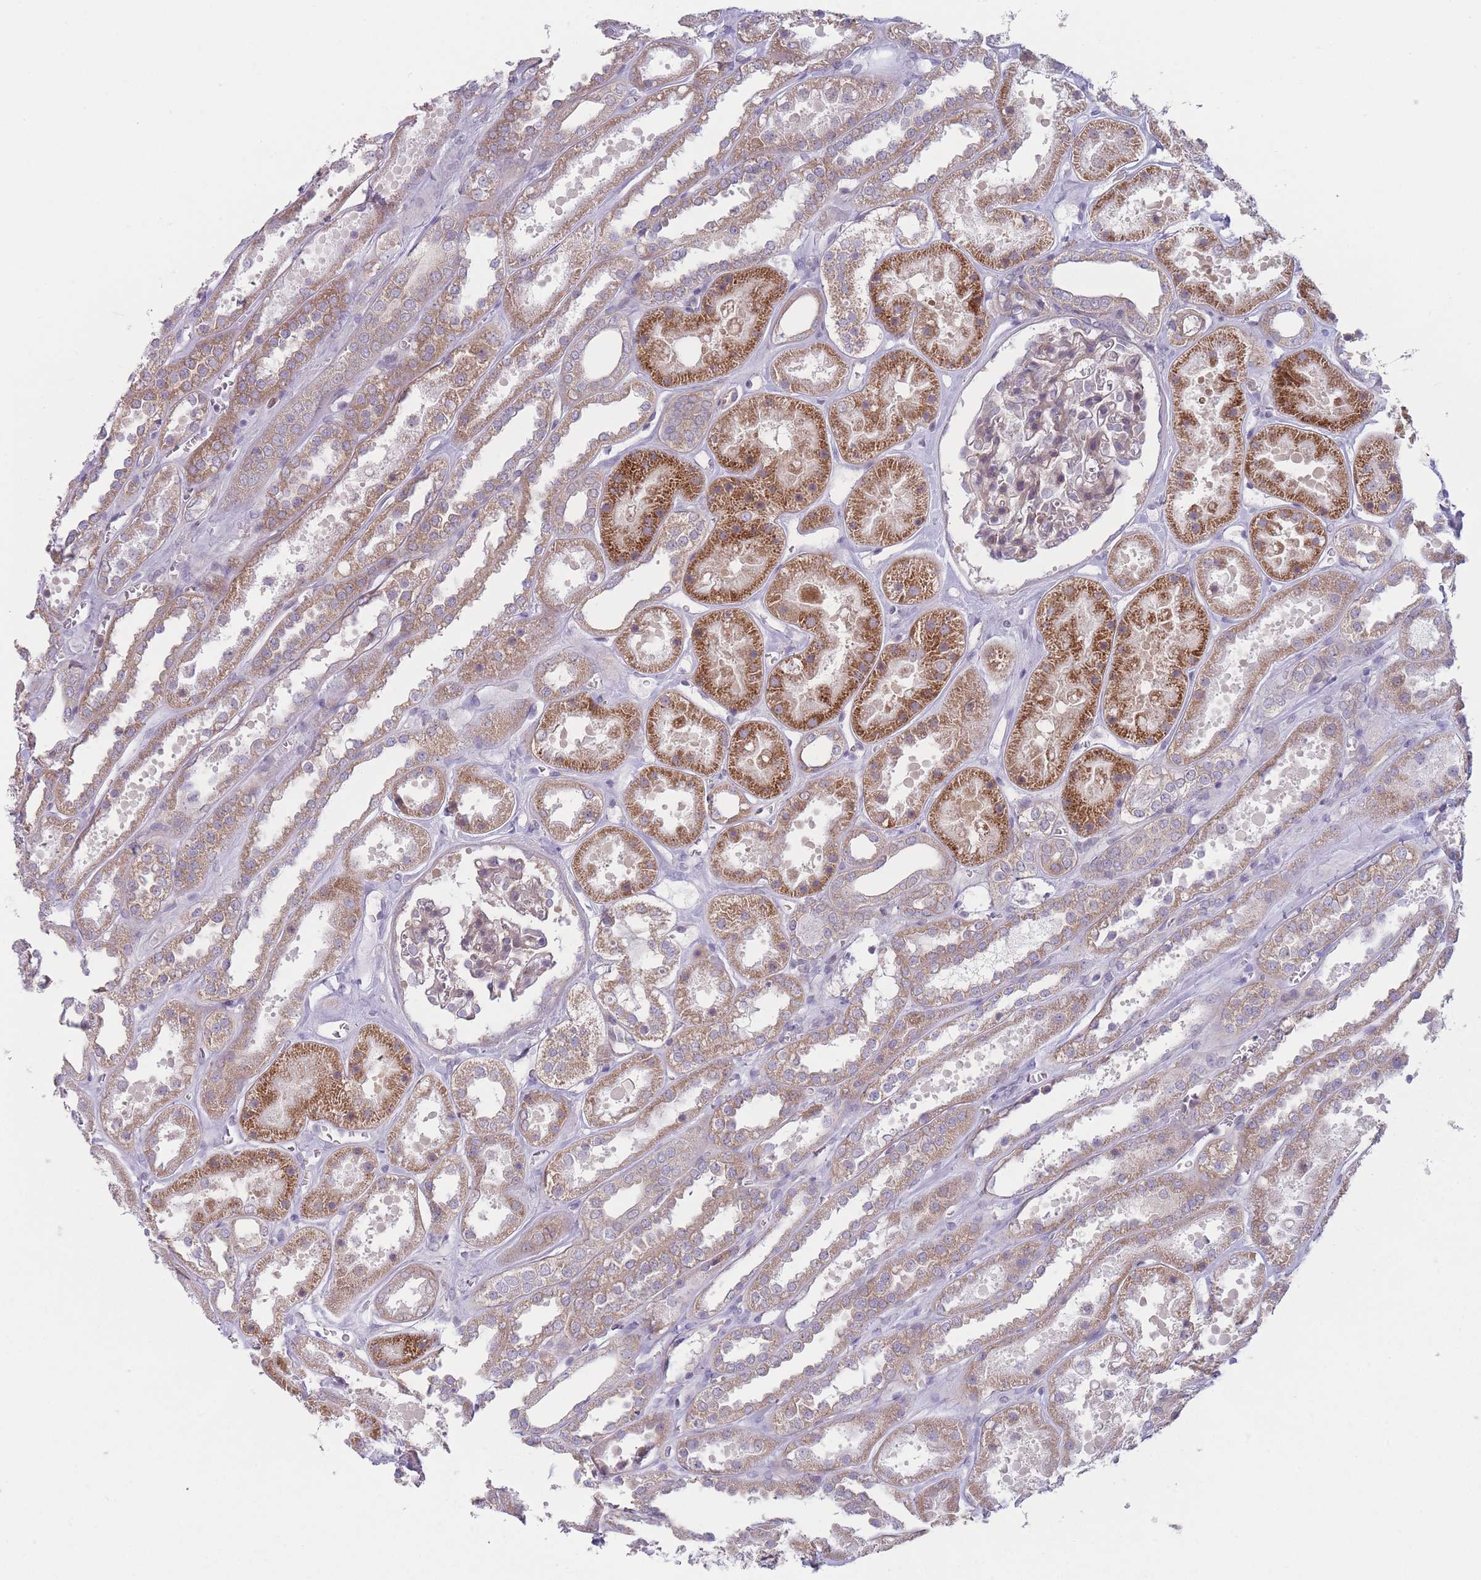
{"staining": {"intensity": "weak", "quantity": "<25%", "location": "cytoplasmic/membranous"}, "tissue": "kidney", "cell_type": "Cells in glomeruli", "image_type": "normal", "snomed": [{"axis": "morphology", "description": "Normal tissue, NOS"}, {"axis": "topography", "description": "Kidney"}], "caption": "Immunohistochemistry image of normal human kidney stained for a protein (brown), which shows no staining in cells in glomeruli. (Immunohistochemistry (ihc), brightfield microscopy, high magnification).", "gene": "VRK2", "patient": {"sex": "female", "age": 41}}